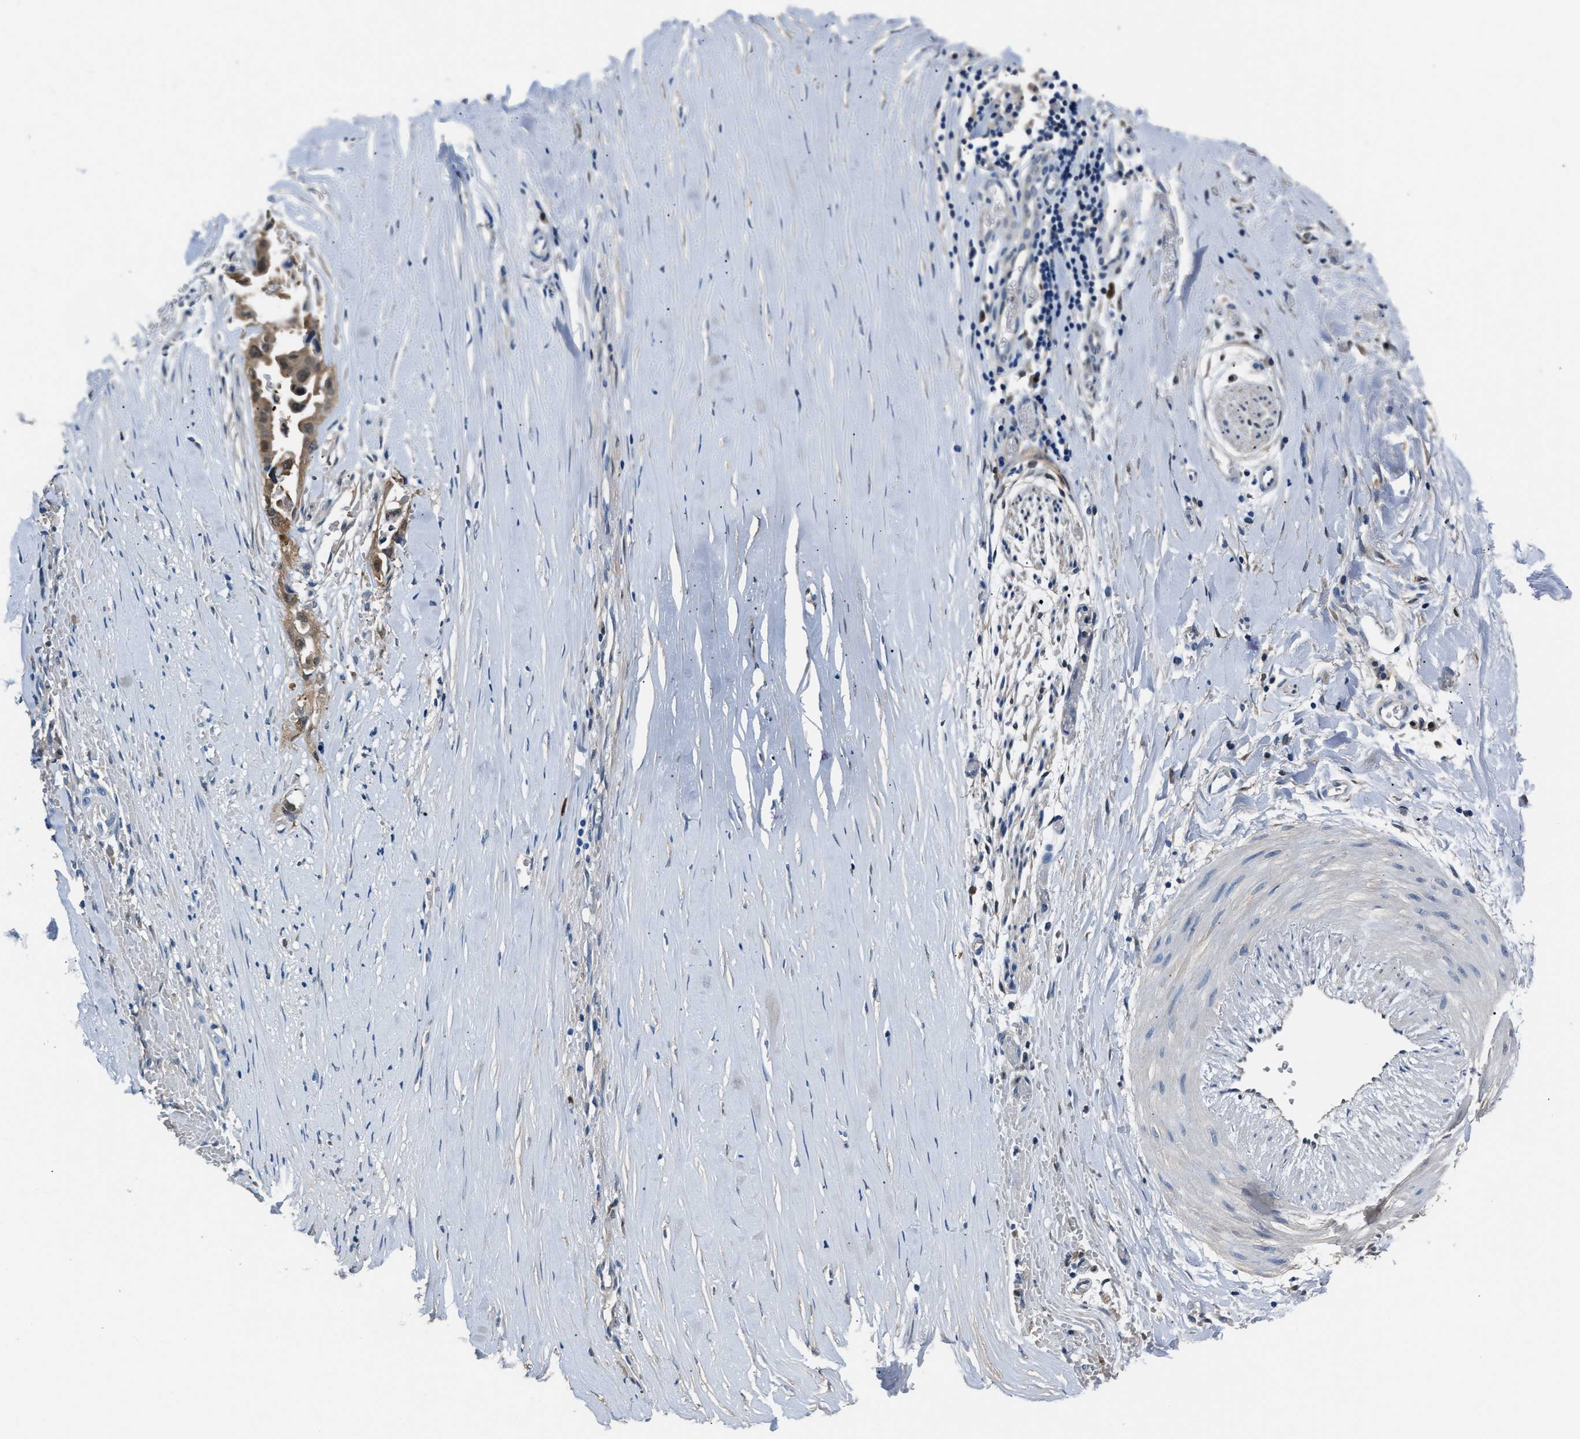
{"staining": {"intensity": "moderate", "quantity": ">75%", "location": "cytoplasmic/membranous,nuclear"}, "tissue": "liver cancer", "cell_type": "Tumor cells", "image_type": "cancer", "snomed": [{"axis": "morphology", "description": "Cholangiocarcinoma"}, {"axis": "topography", "description": "Liver"}], "caption": "Protein expression by IHC reveals moderate cytoplasmic/membranous and nuclear expression in about >75% of tumor cells in liver cancer. The staining is performed using DAB (3,3'-diaminobenzidine) brown chromogen to label protein expression. The nuclei are counter-stained blue using hematoxylin.", "gene": "GSTP1", "patient": {"sex": "female", "age": 70}}